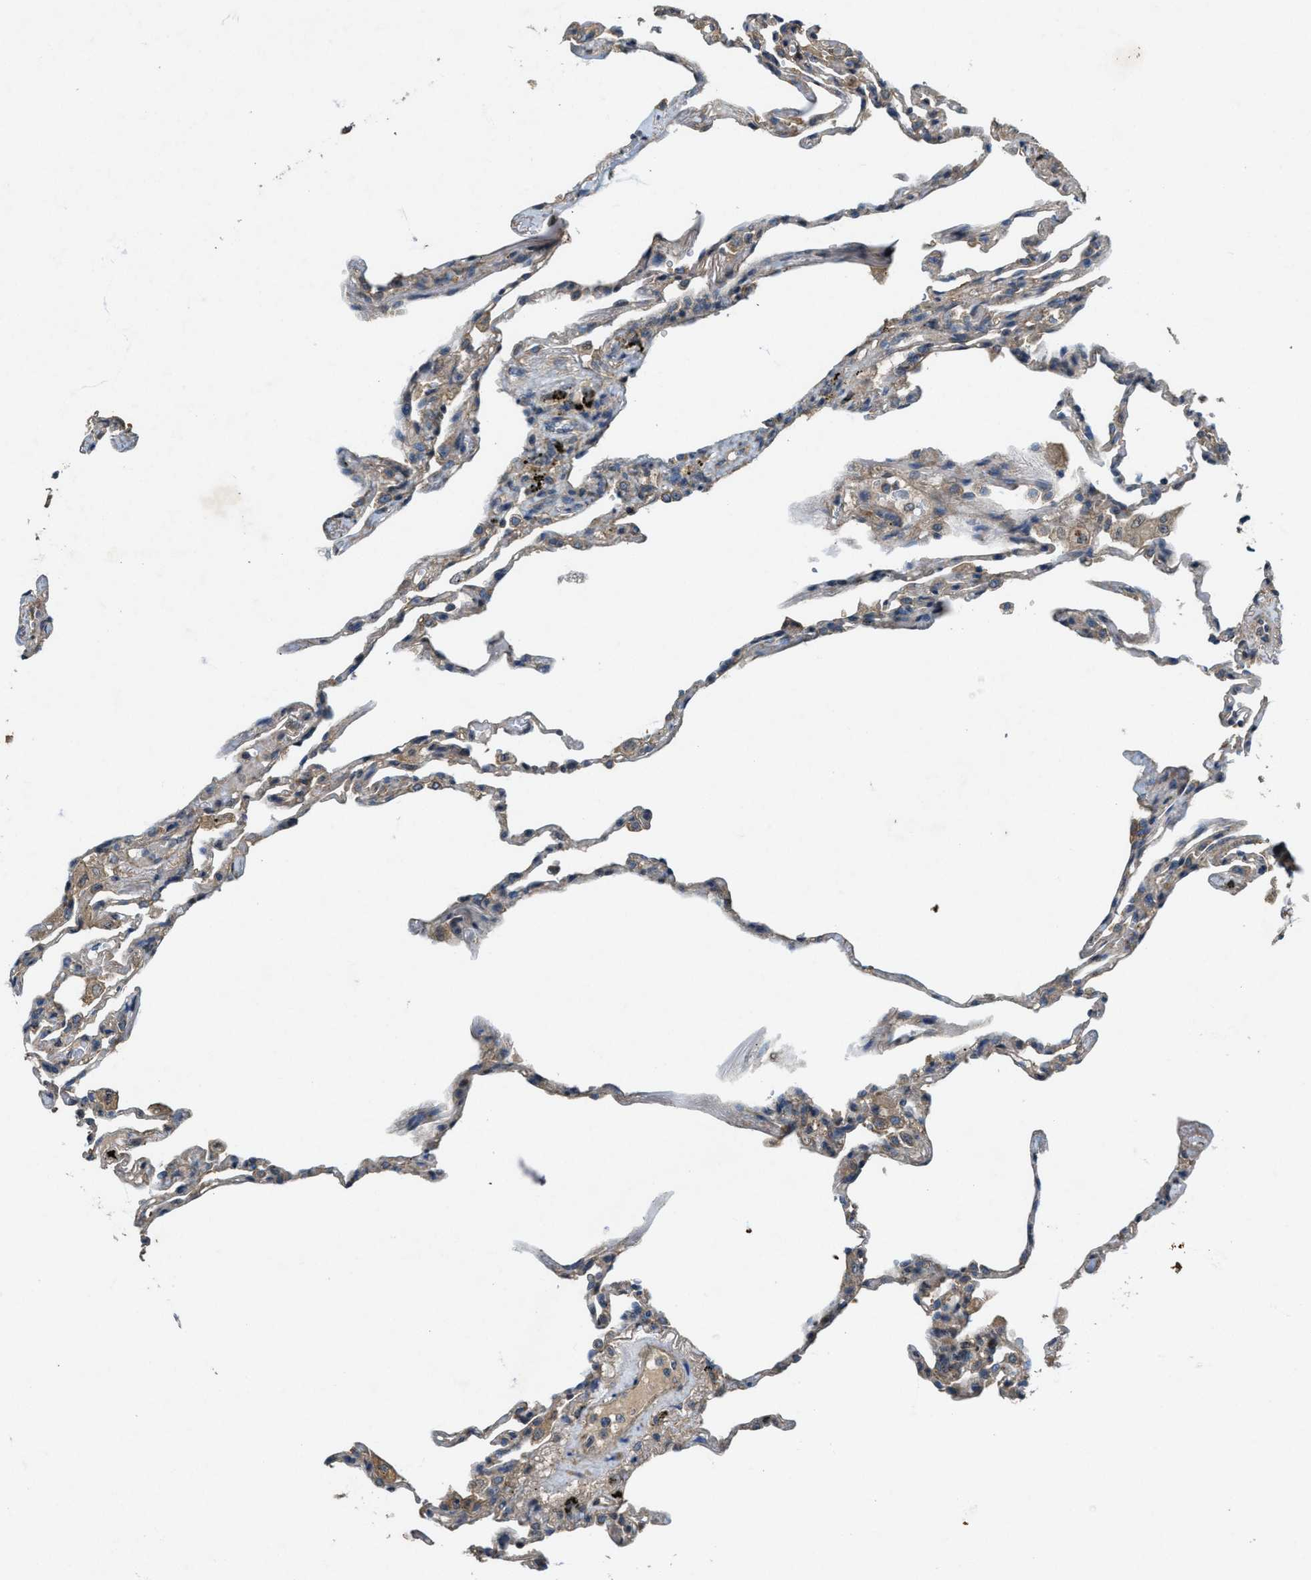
{"staining": {"intensity": "weak", "quantity": "<25%", "location": "cytoplasmic/membranous"}, "tissue": "lung", "cell_type": "Alveolar cells", "image_type": "normal", "snomed": [{"axis": "morphology", "description": "Normal tissue, NOS"}, {"axis": "topography", "description": "Lung"}], "caption": "A micrograph of lung stained for a protein exhibits no brown staining in alveolar cells. (Stains: DAB (3,3'-diaminobenzidine) IHC with hematoxylin counter stain, Microscopy: brightfield microscopy at high magnification).", "gene": "PDP2", "patient": {"sex": "male", "age": 59}}